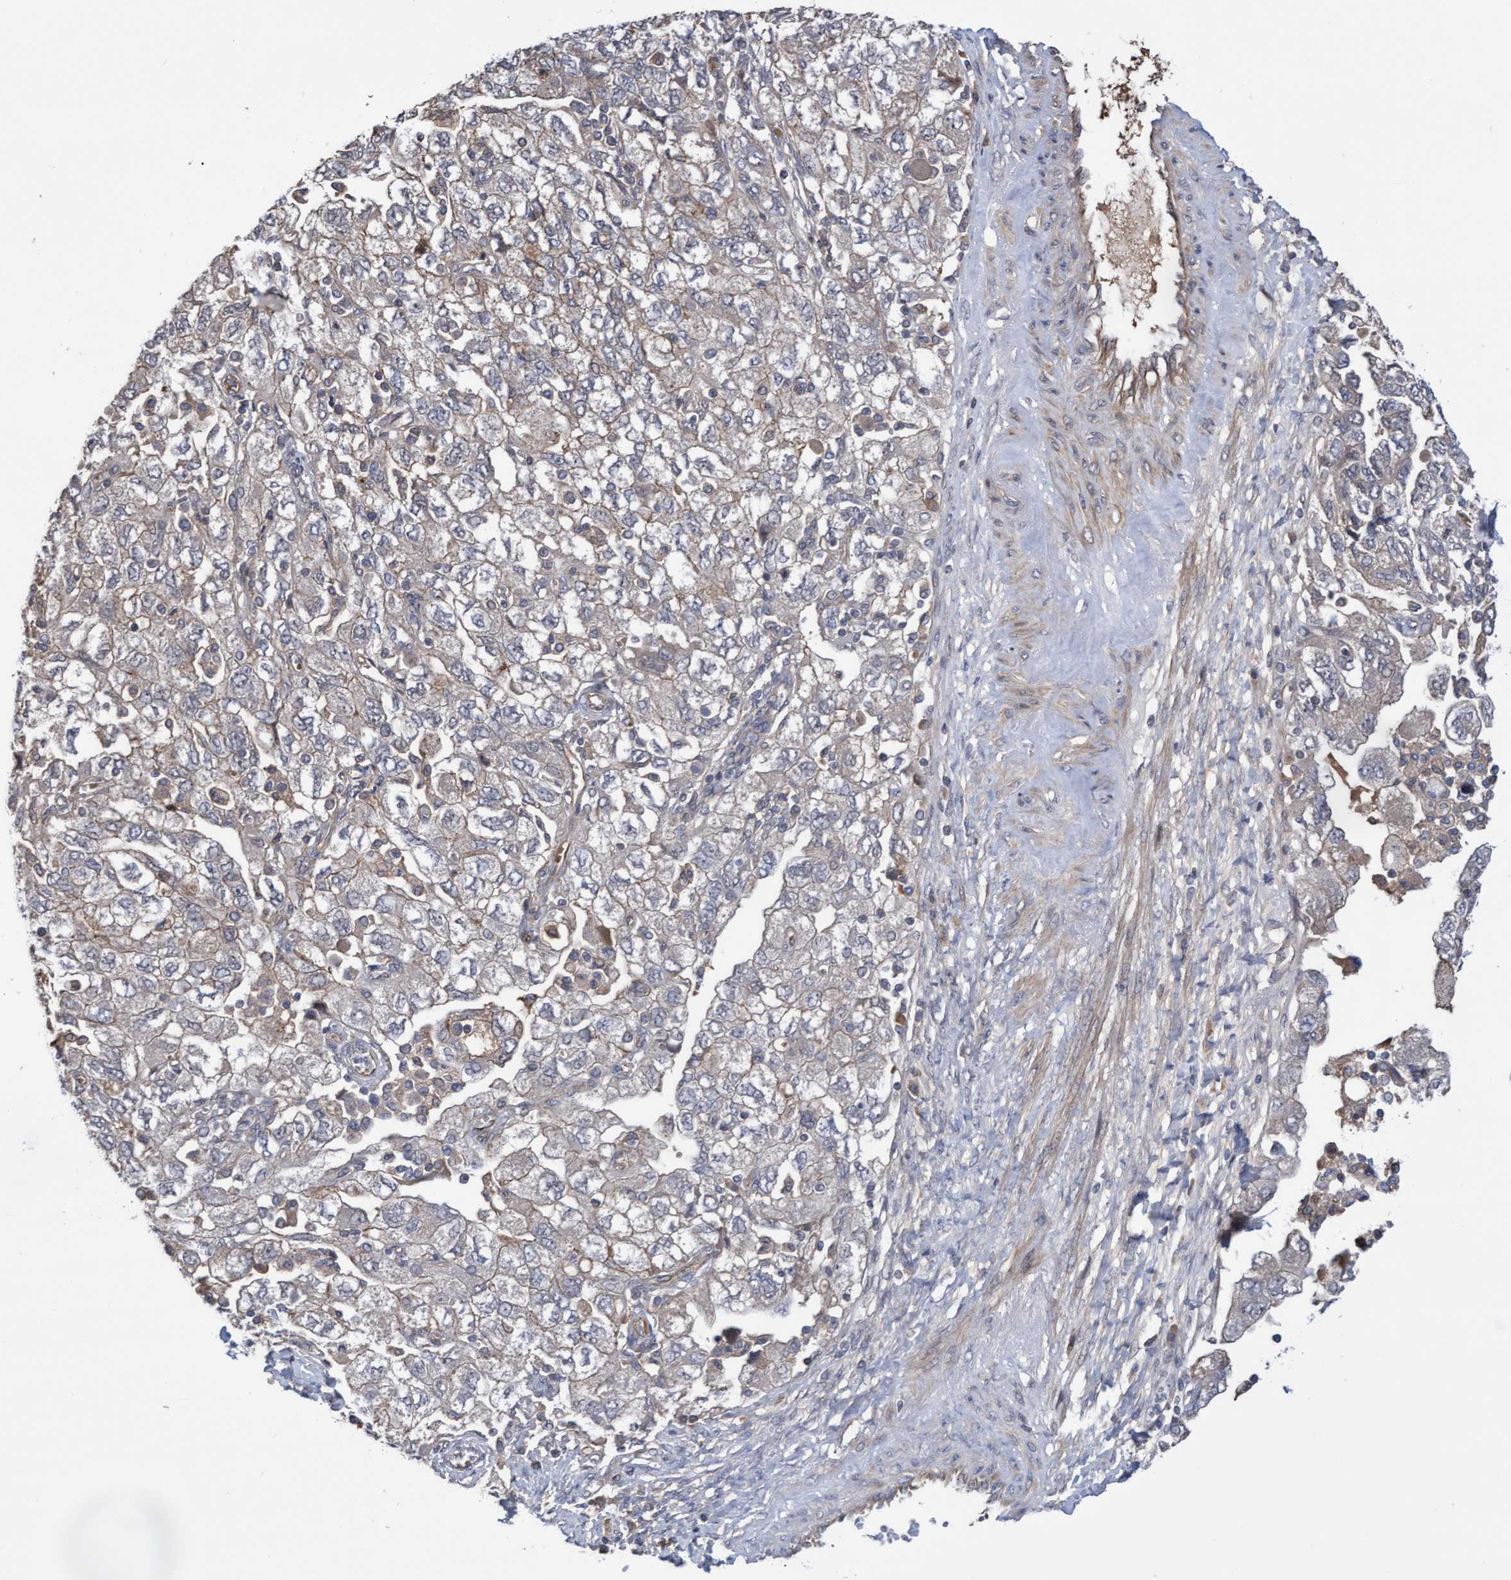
{"staining": {"intensity": "negative", "quantity": "none", "location": "none"}, "tissue": "ovarian cancer", "cell_type": "Tumor cells", "image_type": "cancer", "snomed": [{"axis": "morphology", "description": "Carcinoma, NOS"}, {"axis": "morphology", "description": "Cystadenocarcinoma, serous, NOS"}, {"axis": "topography", "description": "Ovary"}], "caption": "The immunohistochemistry micrograph has no significant staining in tumor cells of ovarian carcinoma tissue.", "gene": "COBL", "patient": {"sex": "female", "age": 69}}